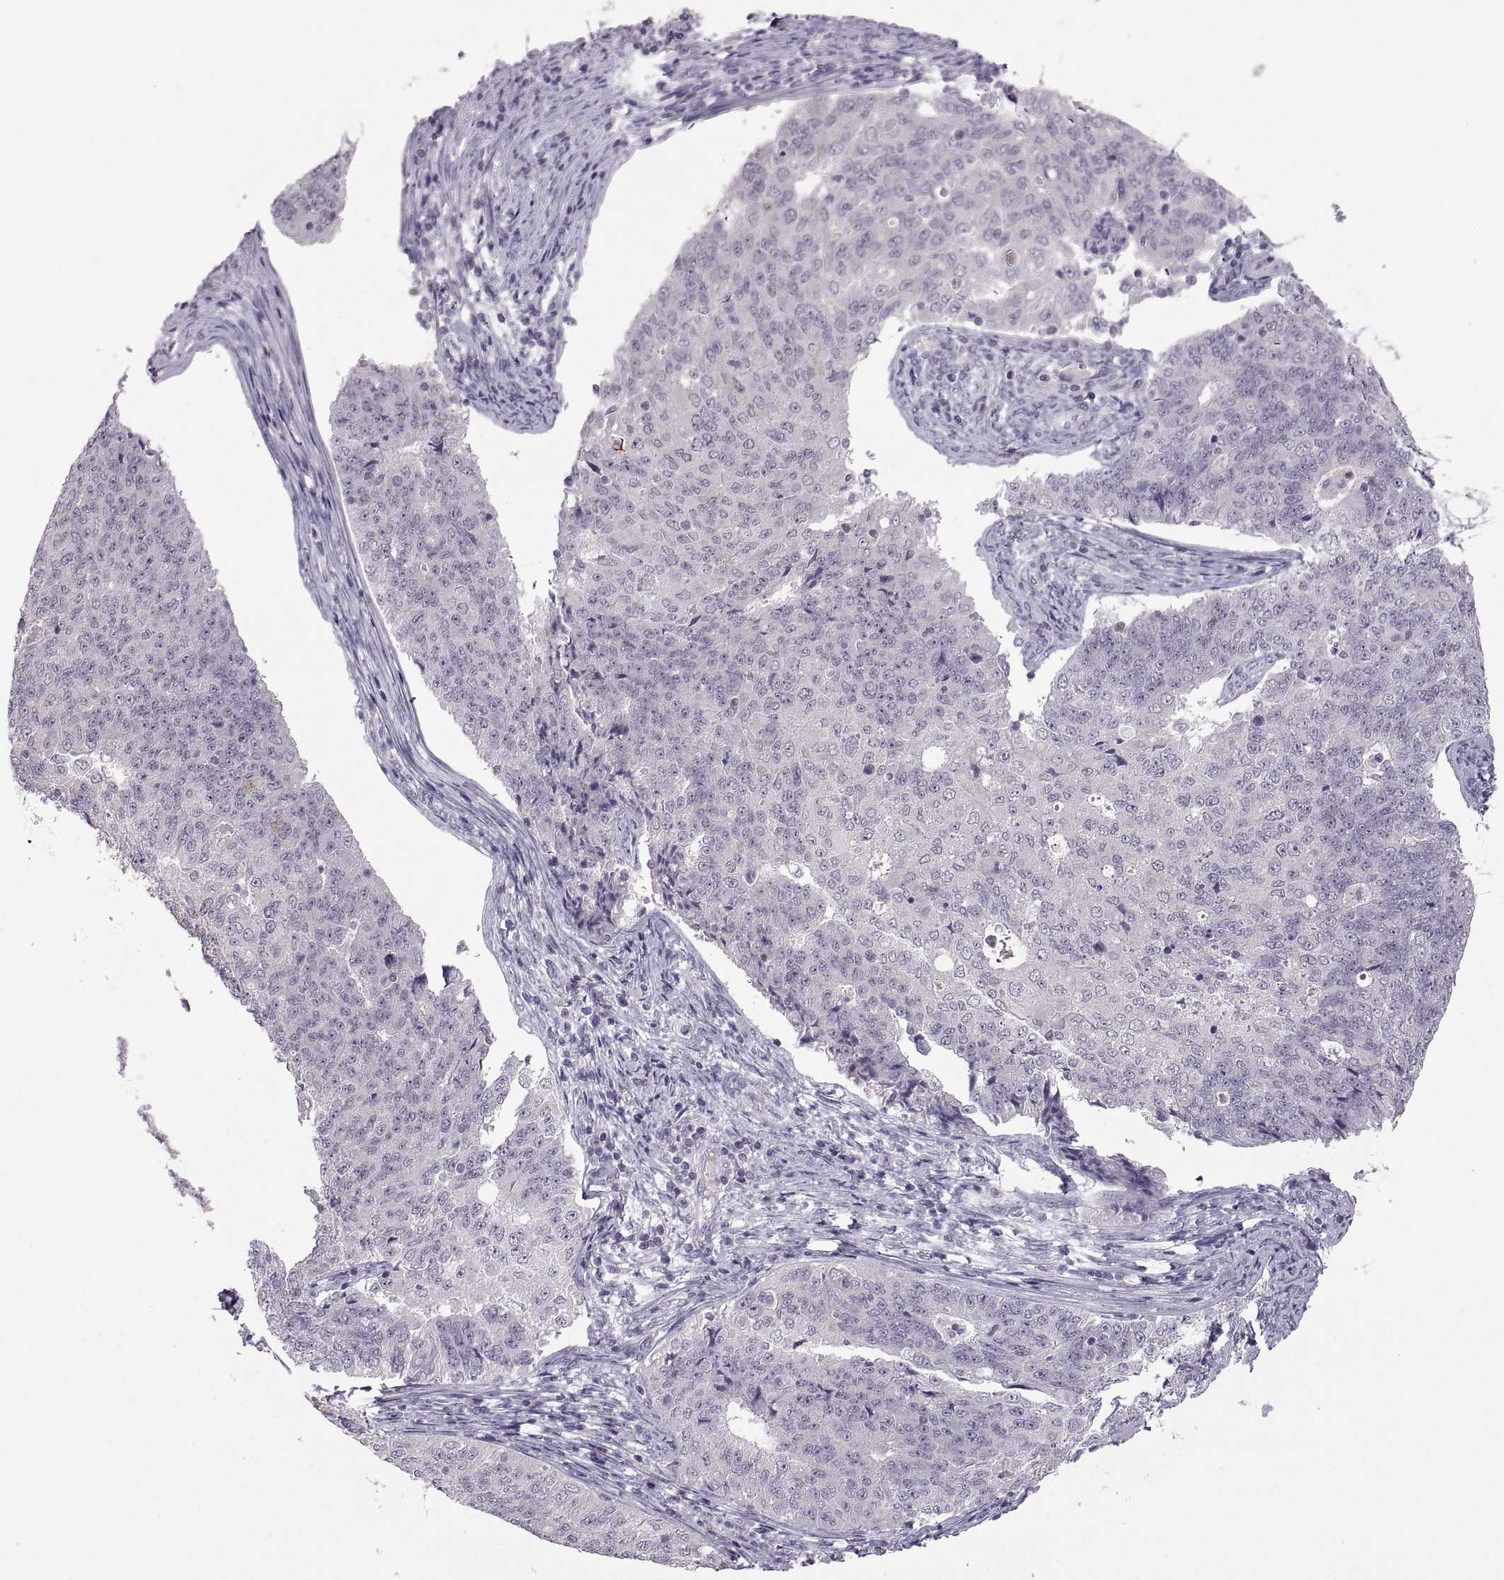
{"staining": {"intensity": "negative", "quantity": "none", "location": "none"}, "tissue": "endometrial cancer", "cell_type": "Tumor cells", "image_type": "cancer", "snomed": [{"axis": "morphology", "description": "Adenocarcinoma, NOS"}, {"axis": "topography", "description": "Endometrium"}], "caption": "Immunohistochemical staining of endometrial cancer (adenocarcinoma) shows no significant positivity in tumor cells.", "gene": "NEK2", "patient": {"sex": "female", "age": 43}}